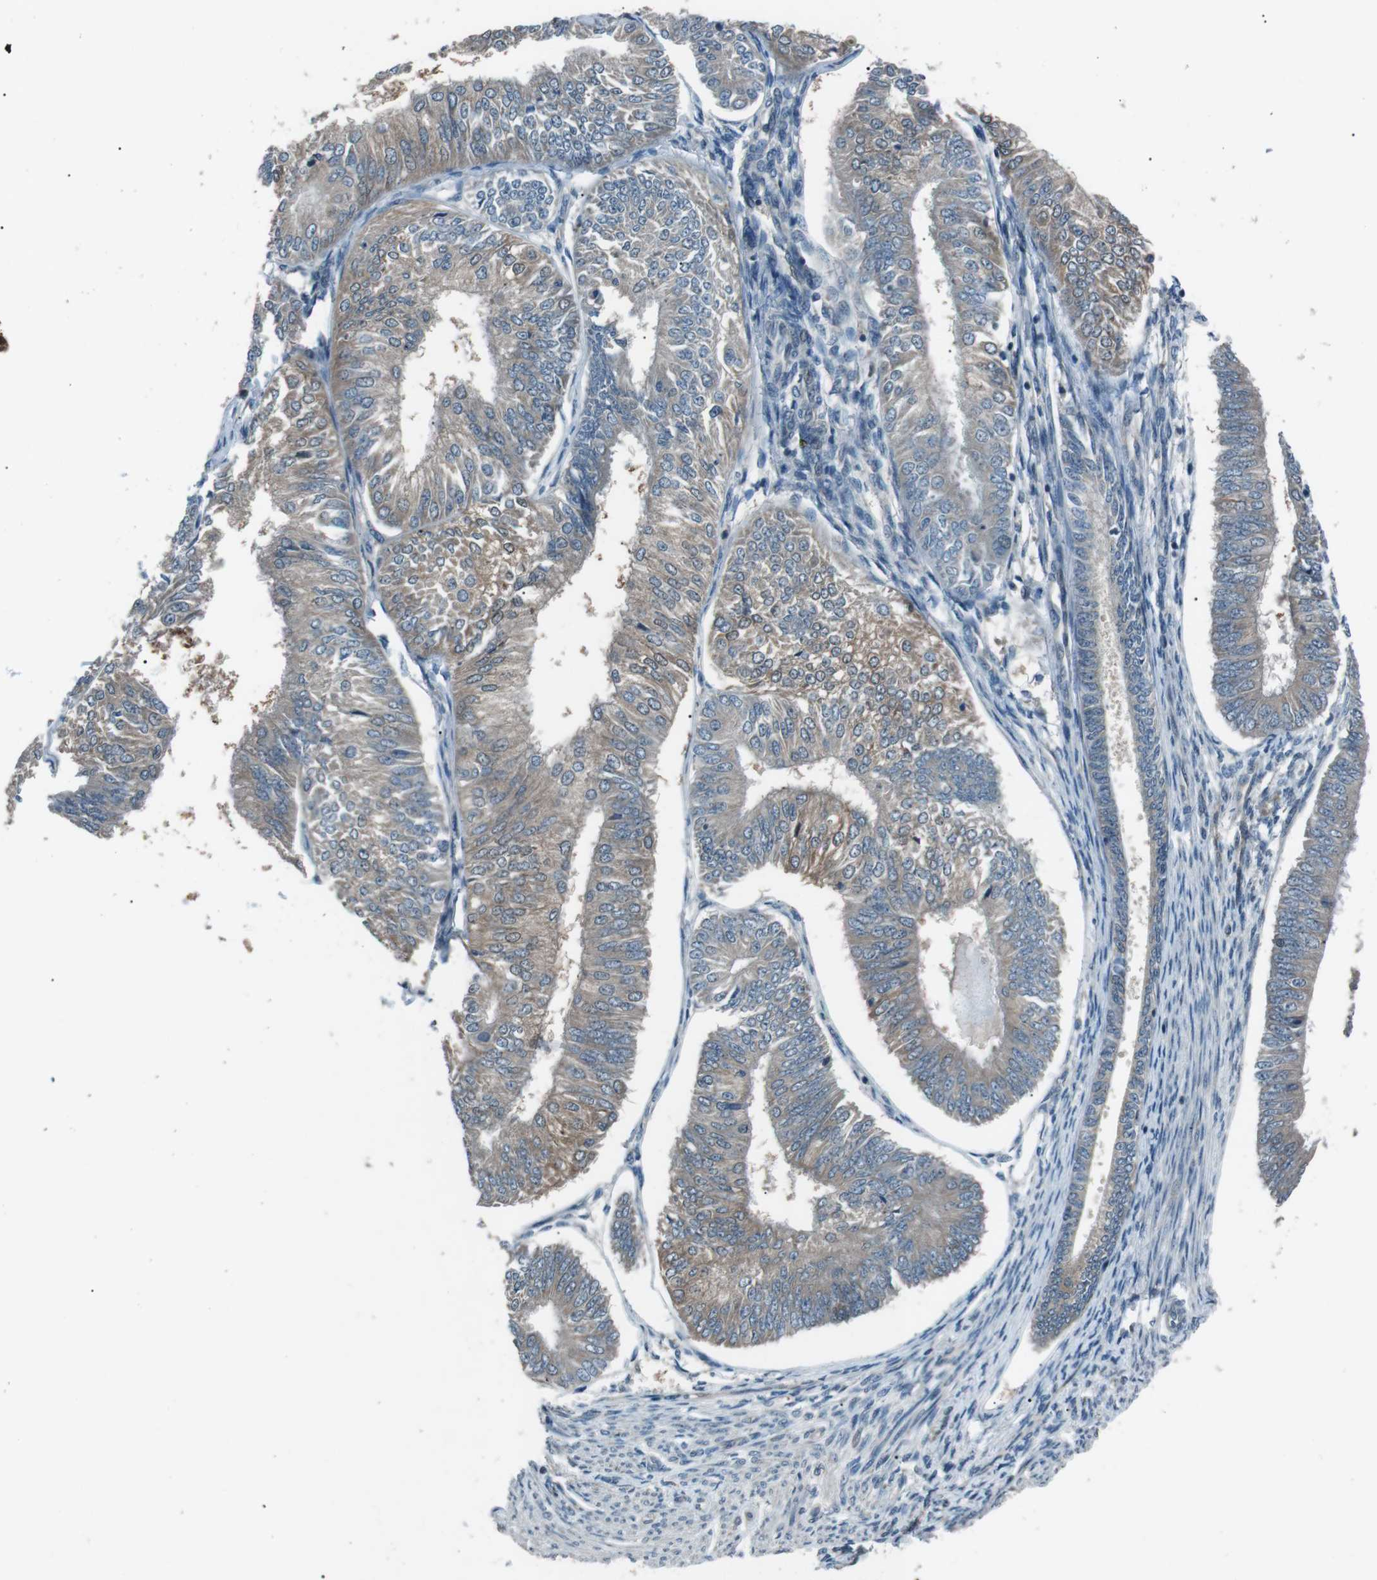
{"staining": {"intensity": "weak", "quantity": "25%-75%", "location": "cytoplasmic/membranous"}, "tissue": "endometrial cancer", "cell_type": "Tumor cells", "image_type": "cancer", "snomed": [{"axis": "morphology", "description": "Adenocarcinoma, NOS"}, {"axis": "topography", "description": "Endometrium"}], "caption": "Approximately 25%-75% of tumor cells in human adenocarcinoma (endometrial) exhibit weak cytoplasmic/membranous protein positivity as visualized by brown immunohistochemical staining.", "gene": "LRIG2", "patient": {"sex": "female", "age": 58}}